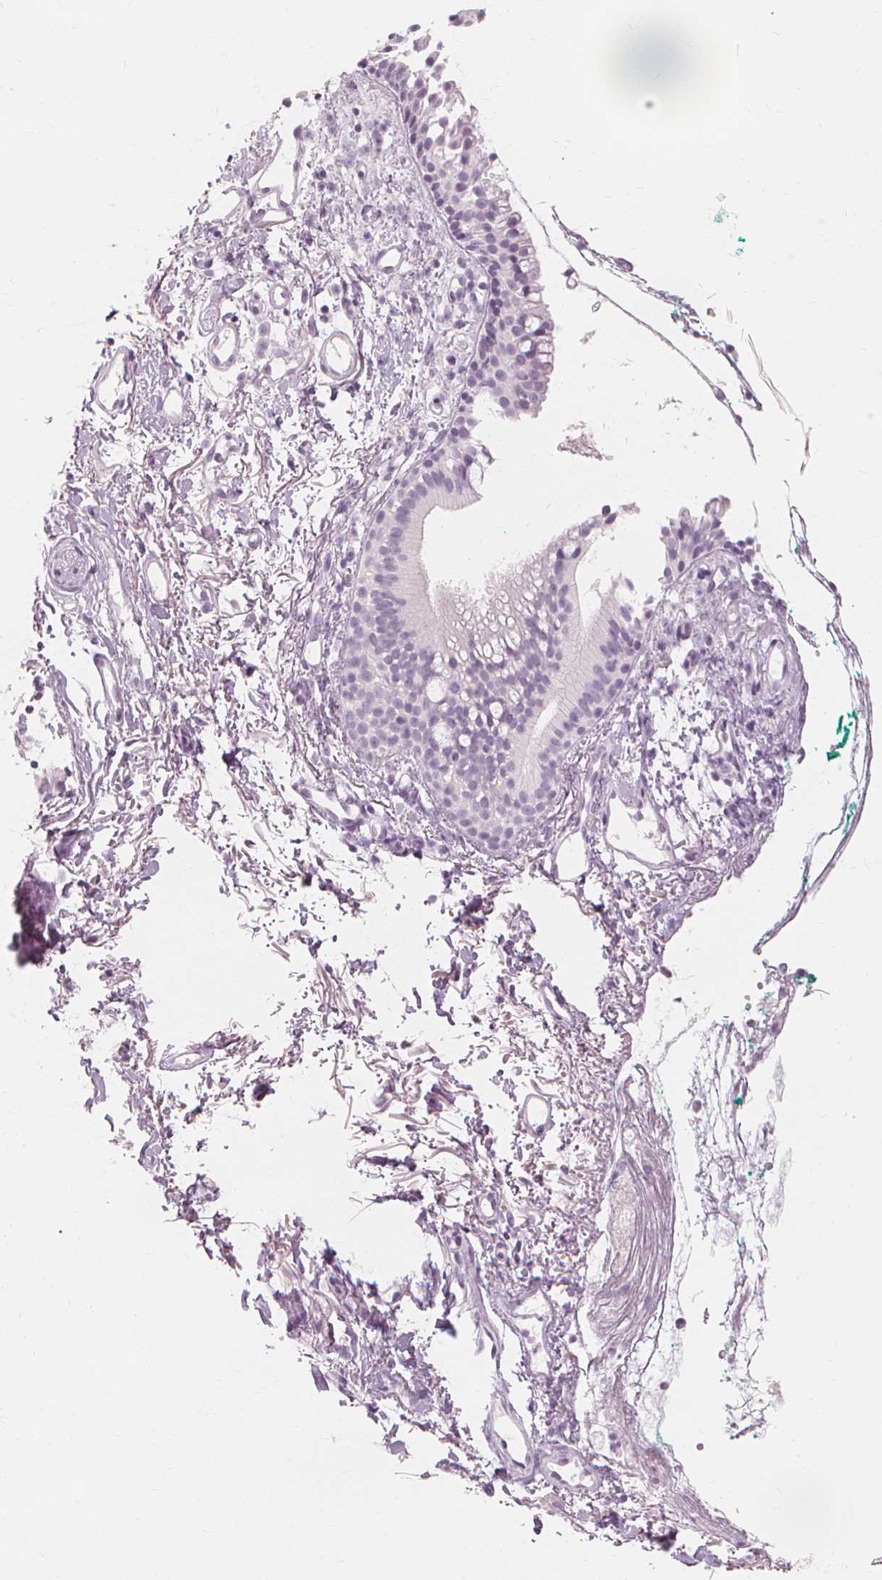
{"staining": {"intensity": "negative", "quantity": "none", "location": "none"}, "tissue": "nasopharynx", "cell_type": "Respiratory epithelial cells", "image_type": "normal", "snomed": [{"axis": "morphology", "description": "Normal tissue, NOS"}, {"axis": "morphology", "description": "Basal cell carcinoma"}, {"axis": "topography", "description": "Cartilage tissue"}, {"axis": "topography", "description": "Nasopharynx"}, {"axis": "topography", "description": "Oral tissue"}], "caption": "IHC image of unremarkable nasopharynx stained for a protein (brown), which shows no positivity in respiratory epithelial cells.", "gene": "MUC12", "patient": {"sex": "female", "age": 77}}